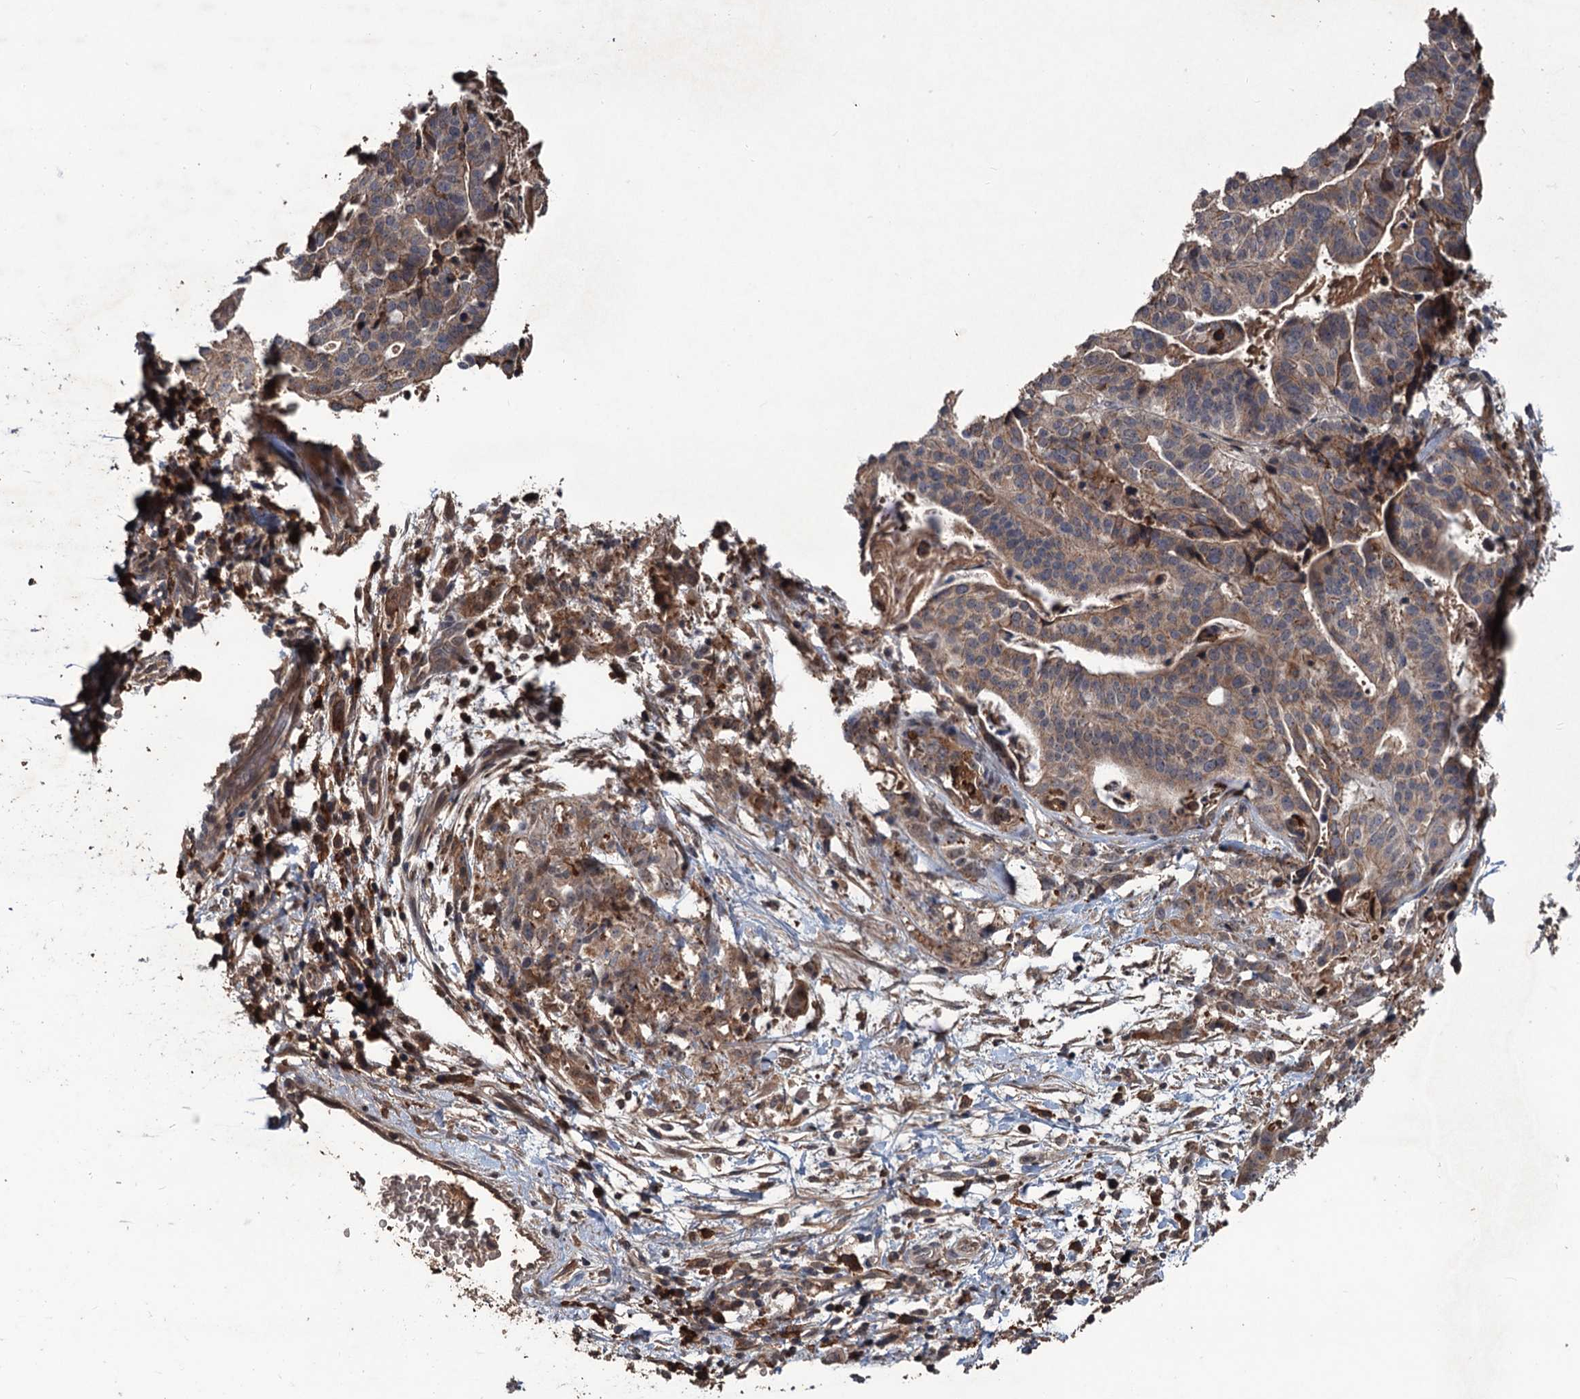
{"staining": {"intensity": "weak", "quantity": "25%-75%", "location": "cytoplasmic/membranous"}, "tissue": "stomach cancer", "cell_type": "Tumor cells", "image_type": "cancer", "snomed": [{"axis": "morphology", "description": "Adenocarcinoma, NOS"}, {"axis": "topography", "description": "Stomach"}], "caption": "Stomach cancer (adenocarcinoma) tissue demonstrates weak cytoplasmic/membranous positivity in approximately 25%-75% of tumor cells, visualized by immunohistochemistry.", "gene": "ZNF438", "patient": {"sex": "male", "age": 48}}